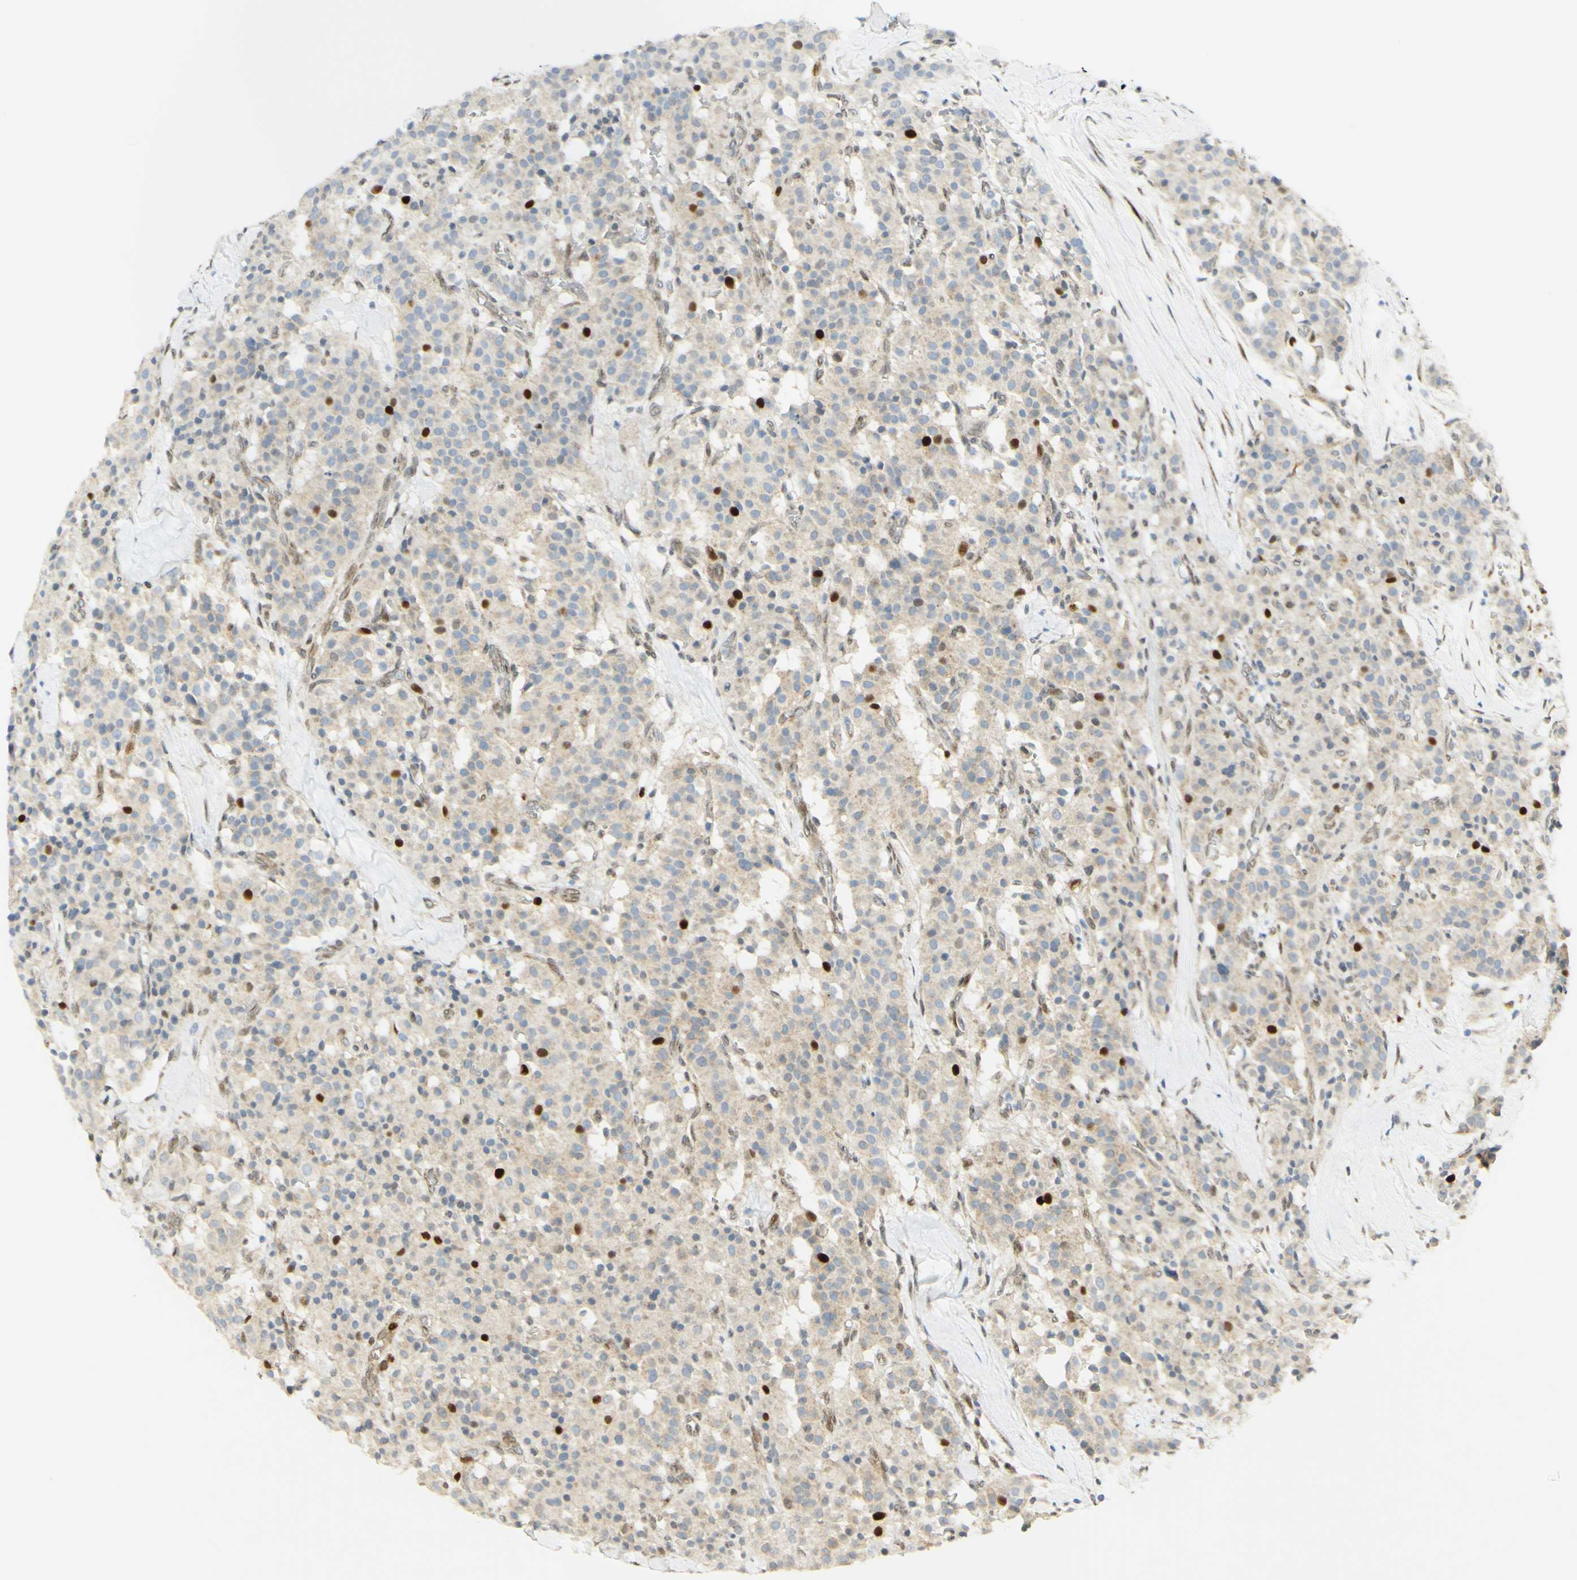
{"staining": {"intensity": "strong", "quantity": "<25%", "location": "nuclear"}, "tissue": "carcinoid", "cell_type": "Tumor cells", "image_type": "cancer", "snomed": [{"axis": "morphology", "description": "Carcinoid, malignant, NOS"}, {"axis": "topography", "description": "Lung"}], "caption": "This is an image of immunohistochemistry staining of malignant carcinoid, which shows strong positivity in the nuclear of tumor cells.", "gene": "E2F1", "patient": {"sex": "male", "age": 30}}